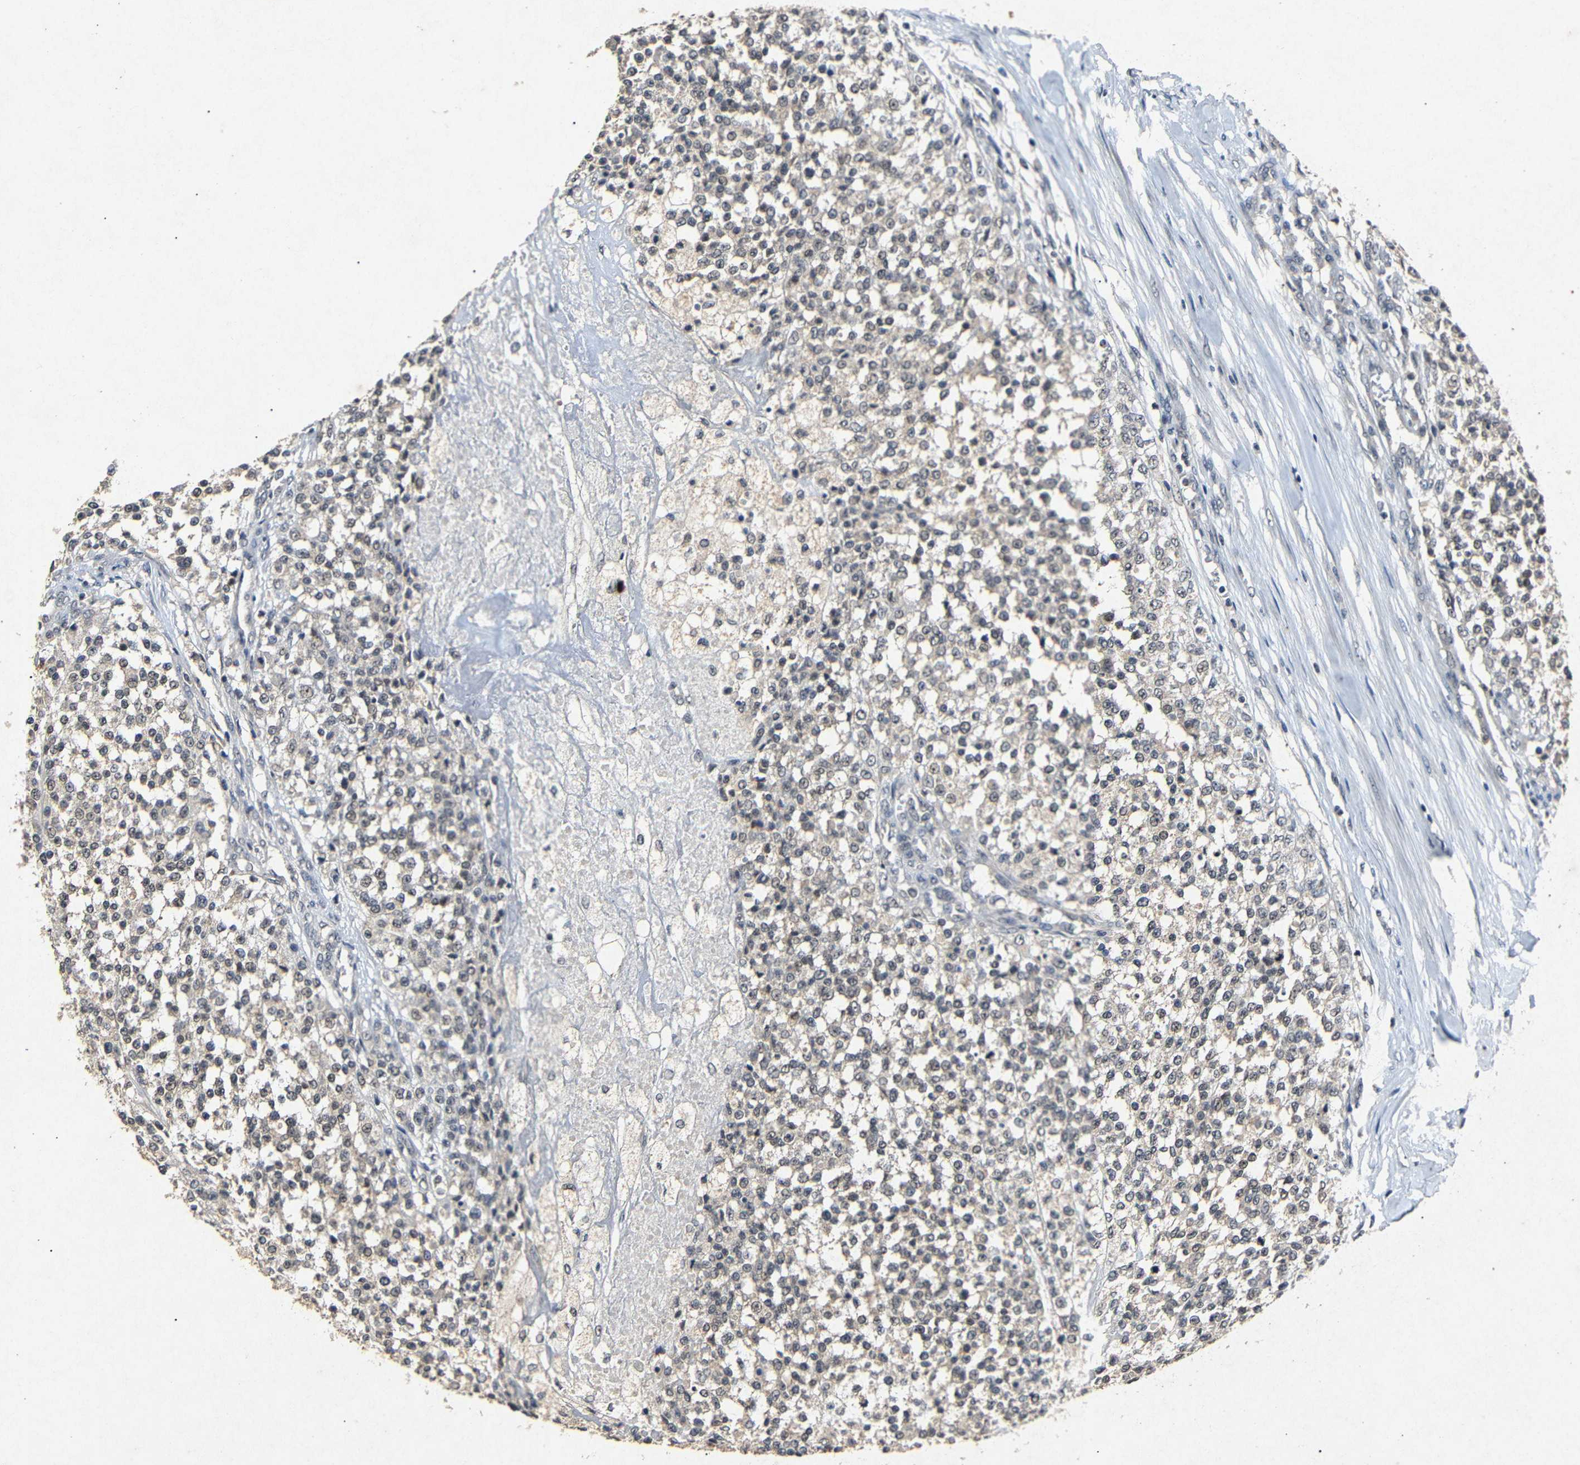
{"staining": {"intensity": "weak", "quantity": ">75%", "location": "nuclear"}, "tissue": "testis cancer", "cell_type": "Tumor cells", "image_type": "cancer", "snomed": [{"axis": "morphology", "description": "Seminoma, NOS"}, {"axis": "topography", "description": "Testis"}], "caption": "An image showing weak nuclear expression in approximately >75% of tumor cells in testis cancer, as visualized by brown immunohistochemical staining.", "gene": "PARN", "patient": {"sex": "male", "age": 59}}